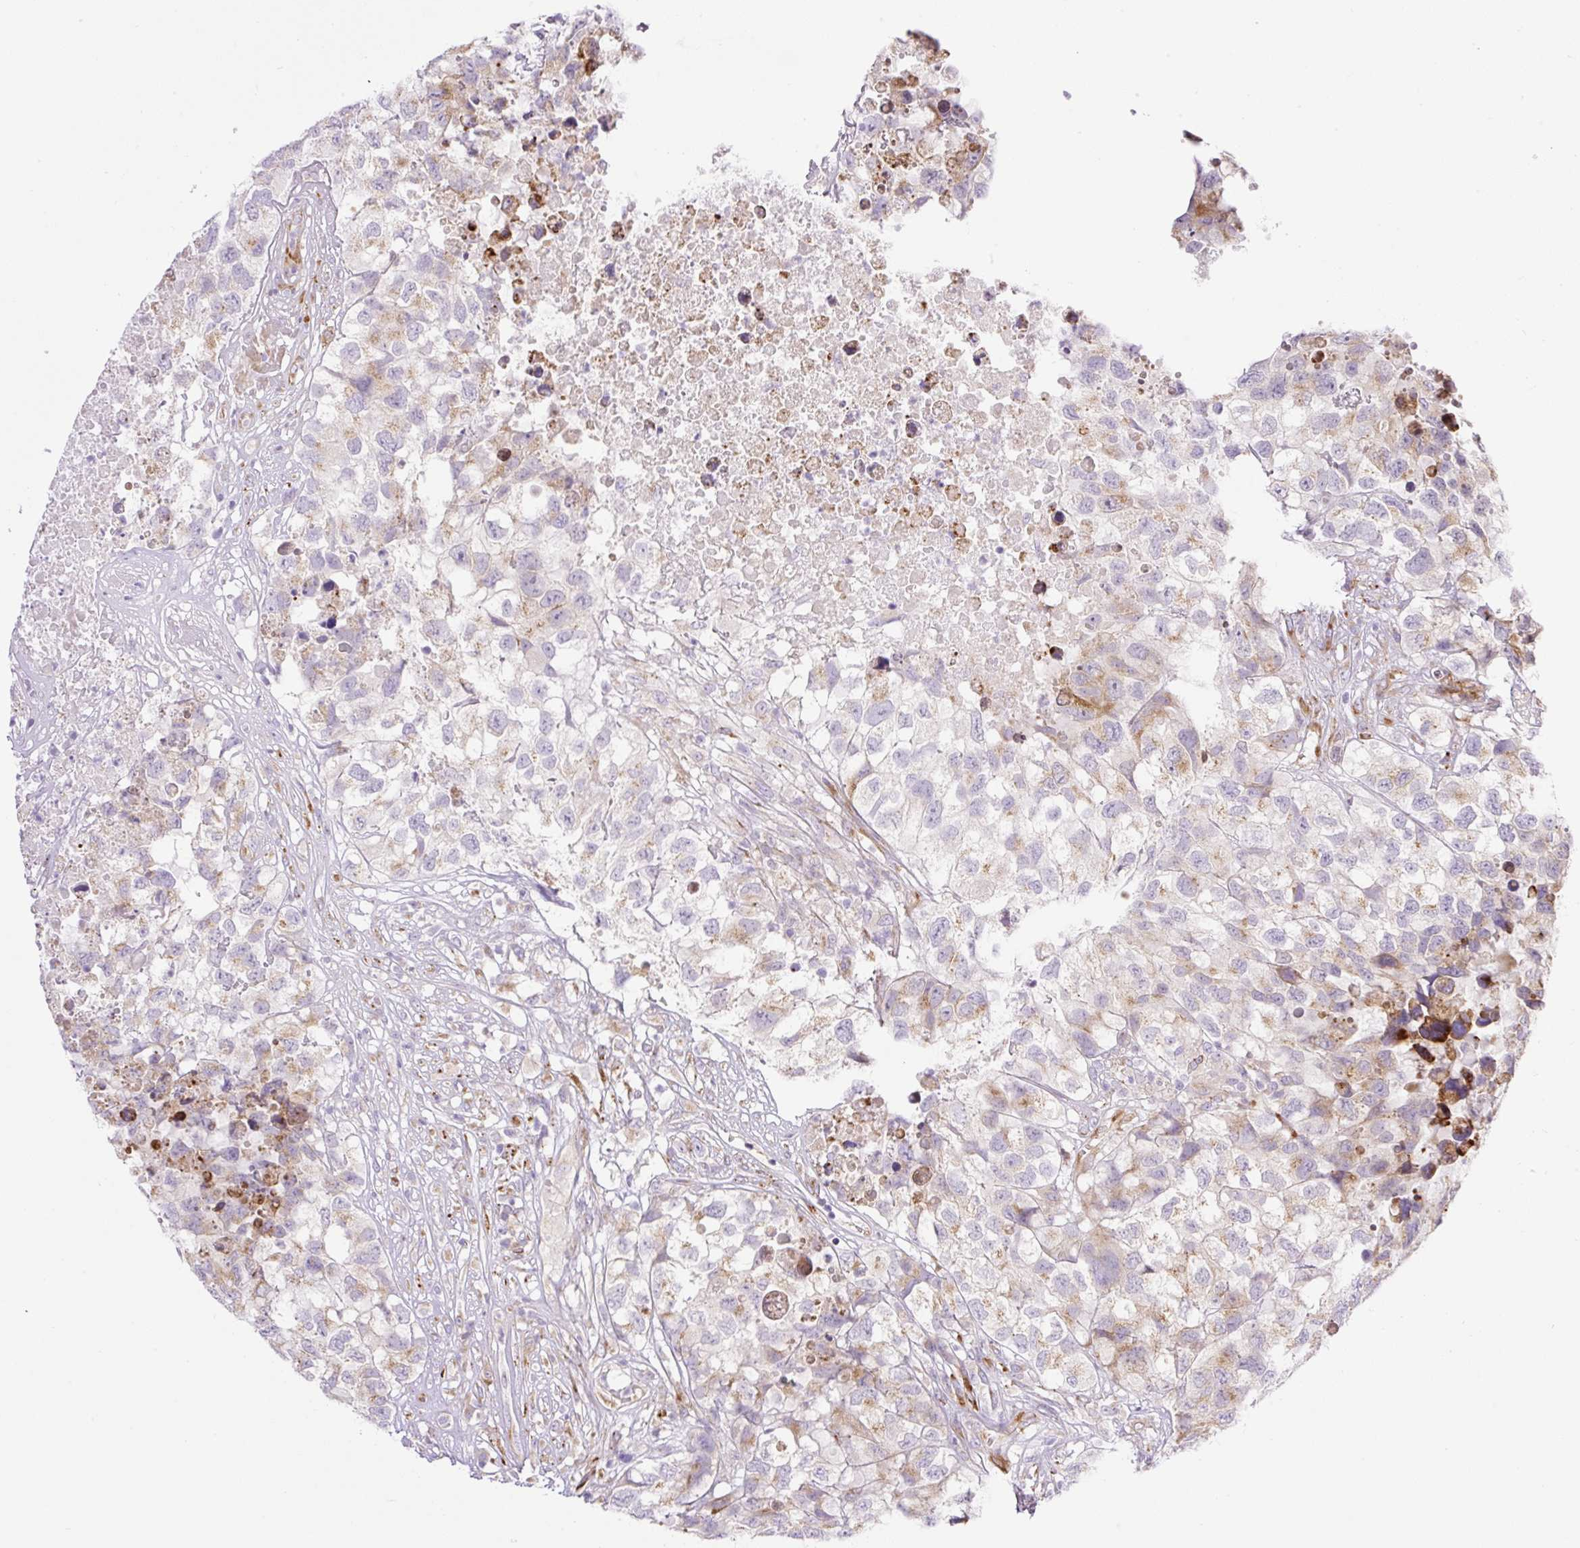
{"staining": {"intensity": "weak", "quantity": "<25%", "location": "cytoplasmic/membranous"}, "tissue": "testis cancer", "cell_type": "Tumor cells", "image_type": "cancer", "snomed": [{"axis": "morphology", "description": "Carcinoma, Embryonal, NOS"}, {"axis": "topography", "description": "Testis"}], "caption": "The histopathology image demonstrates no staining of tumor cells in testis embryonal carcinoma.", "gene": "RAB30", "patient": {"sex": "male", "age": 83}}